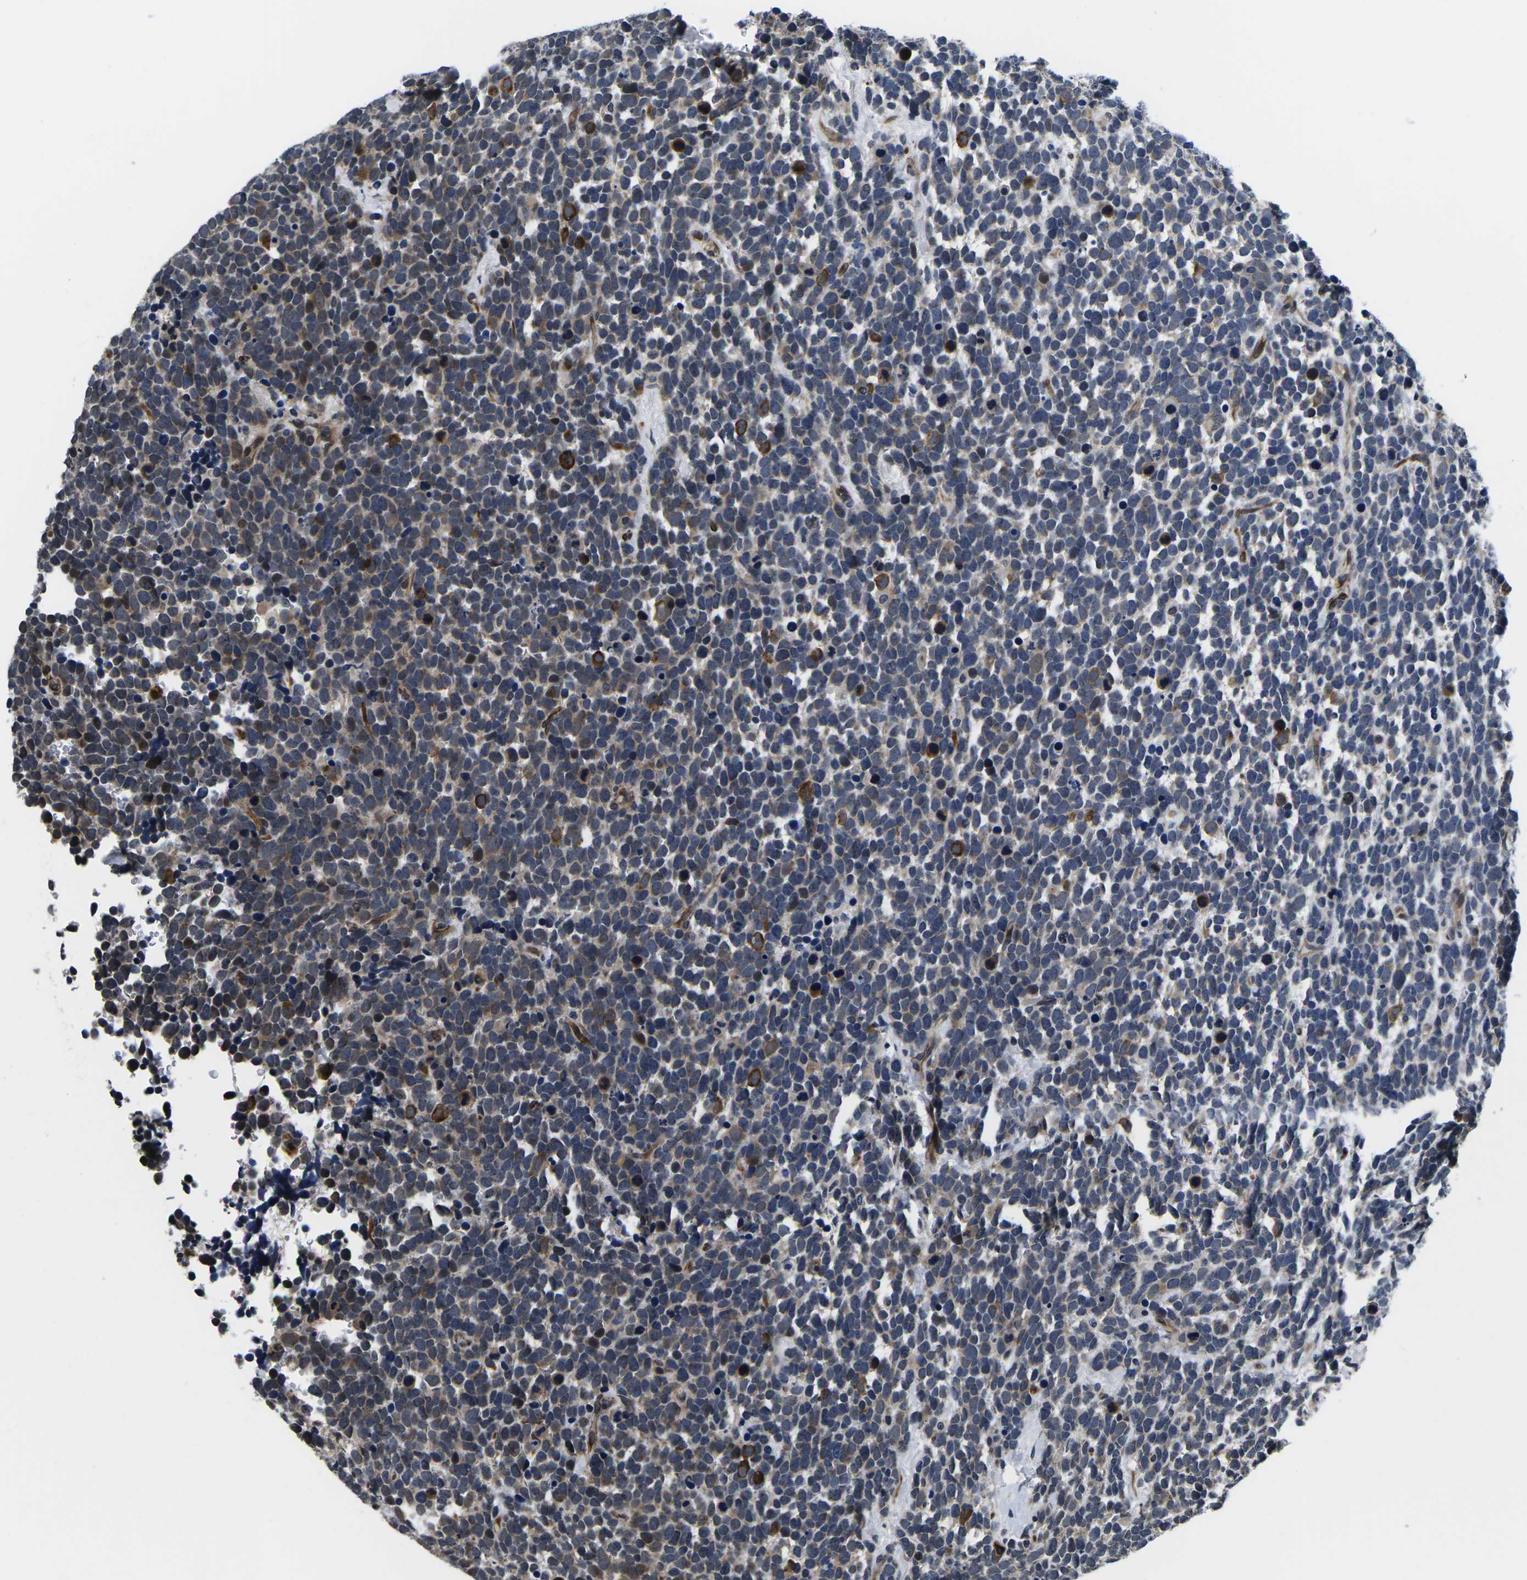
{"staining": {"intensity": "moderate", "quantity": "<25%", "location": "cytoplasmic/membranous"}, "tissue": "urothelial cancer", "cell_type": "Tumor cells", "image_type": "cancer", "snomed": [{"axis": "morphology", "description": "Urothelial carcinoma, High grade"}, {"axis": "topography", "description": "Urinary bladder"}], "caption": "Immunohistochemistry (IHC) photomicrograph of urothelial carcinoma (high-grade) stained for a protein (brown), which exhibits low levels of moderate cytoplasmic/membranous expression in about <25% of tumor cells.", "gene": "CCNE1", "patient": {"sex": "female", "age": 82}}